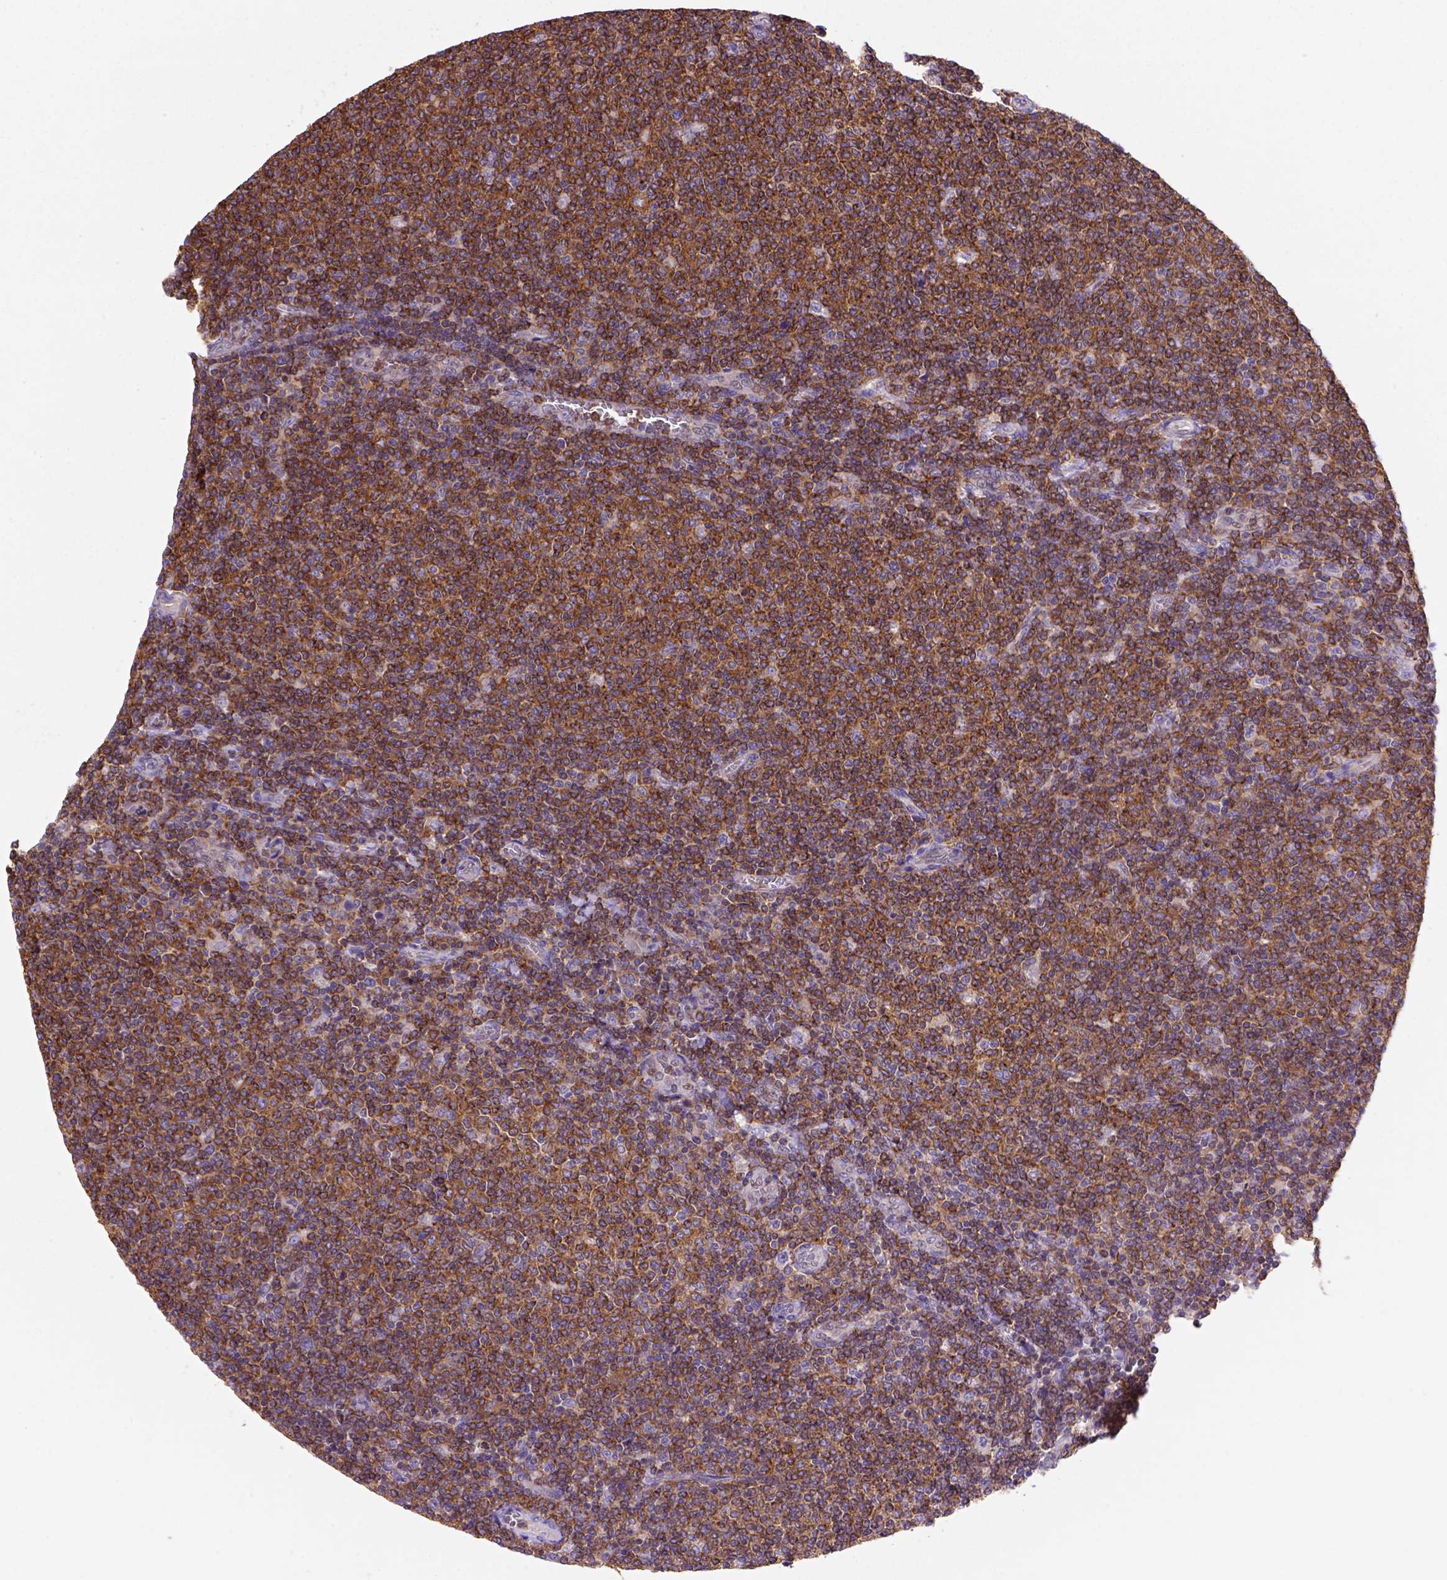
{"staining": {"intensity": "strong", "quantity": ">75%", "location": "cytoplasmic/membranous"}, "tissue": "lymphoma", "cell_type": "Tumor cells", "image_type": "cancer", "snomed": [{"axis": "morphology", "description": "Malignant lymphoma, non-Hodgkin's type, Low grade"}, {"axis": "topography", "description": "Lymph node"}], "caption": "Malignant lymphoma, non-Hodgkin's type (low-grade) was stained to show a protein in brown. There is high levels of strong cytoplasmic/membranous expression in about >75% of tumor cells.", "gene": "INPP5D", "patient": {"sex": "male", "age": 52}}